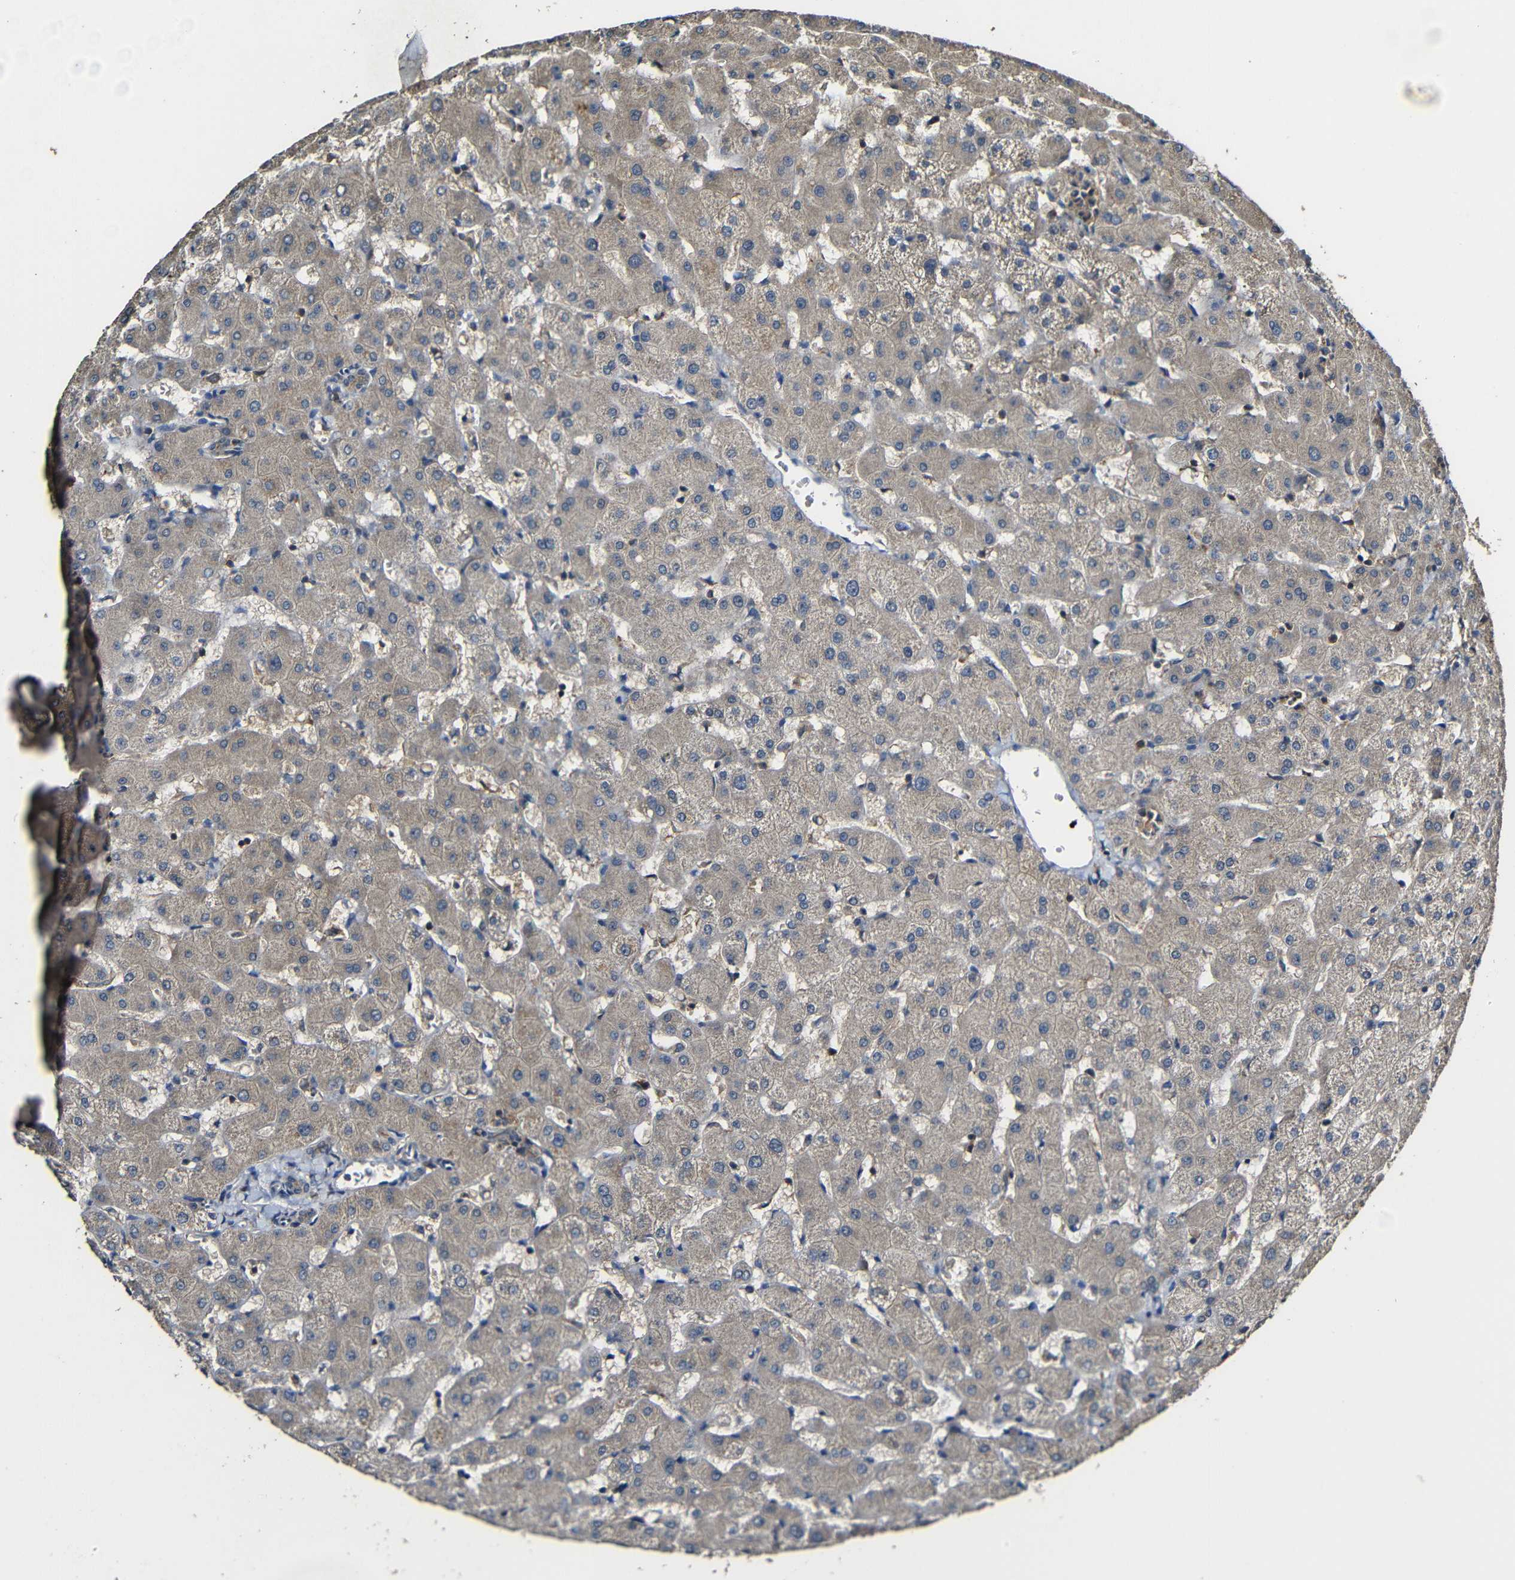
{"staining": {"intensity": "weak", "quantity": ">75%", "location": "cytoplasmic/membranous"}, "tissue": "liver", "cell_type": "Cholangiocytes", "image_type": "normal", "snomed": [{"axis": "morphology", "description": "Normal tissue, NOS"}, {"axis": "topography", "description": "Liver"}], "caption": "Weak cytoplasmic/membranous protein staining is seen in about >75% of cholangiocytes in liver.", "gene": "CASP8", "patient": {"sex": "female", "age": 63}}